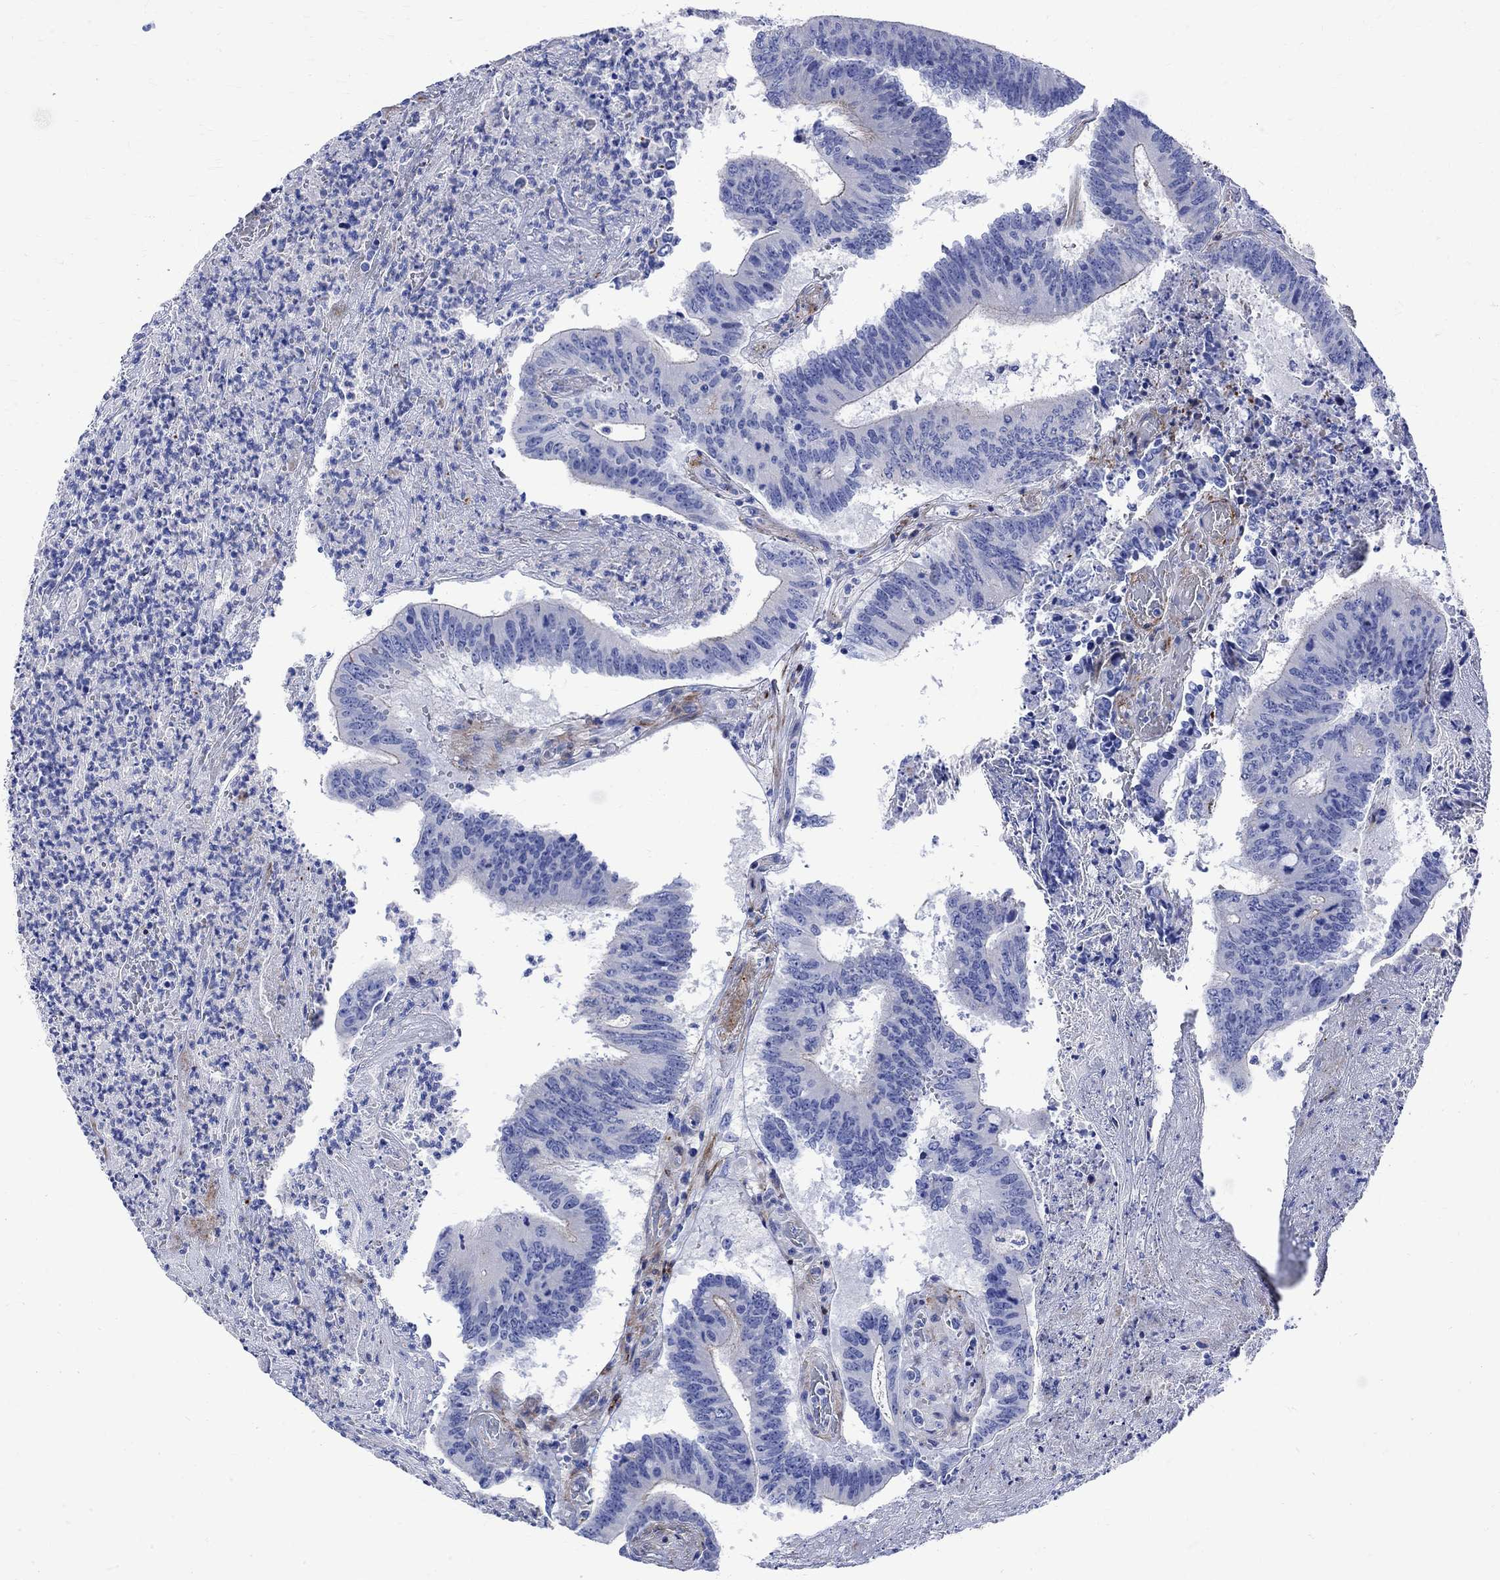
{"staining": {"intensity": "negative", "quantity": "none", "location": "none"}, "tissue": "colorectal cancer", "cell_type": "Tumor cells", "image_type": "cancer", "snomed": [{"axis": "morphology", "description": "Adenocarcinoma, NOS"}, {"axis": "topography", "description": "Colon"}], "caption": "Protein analysis of colorectal cancer (adenocarcinoma) shows no significant staining in tumor cells.", "gene": "PARVB", "patient": {"sex": "female", "age": 70}}